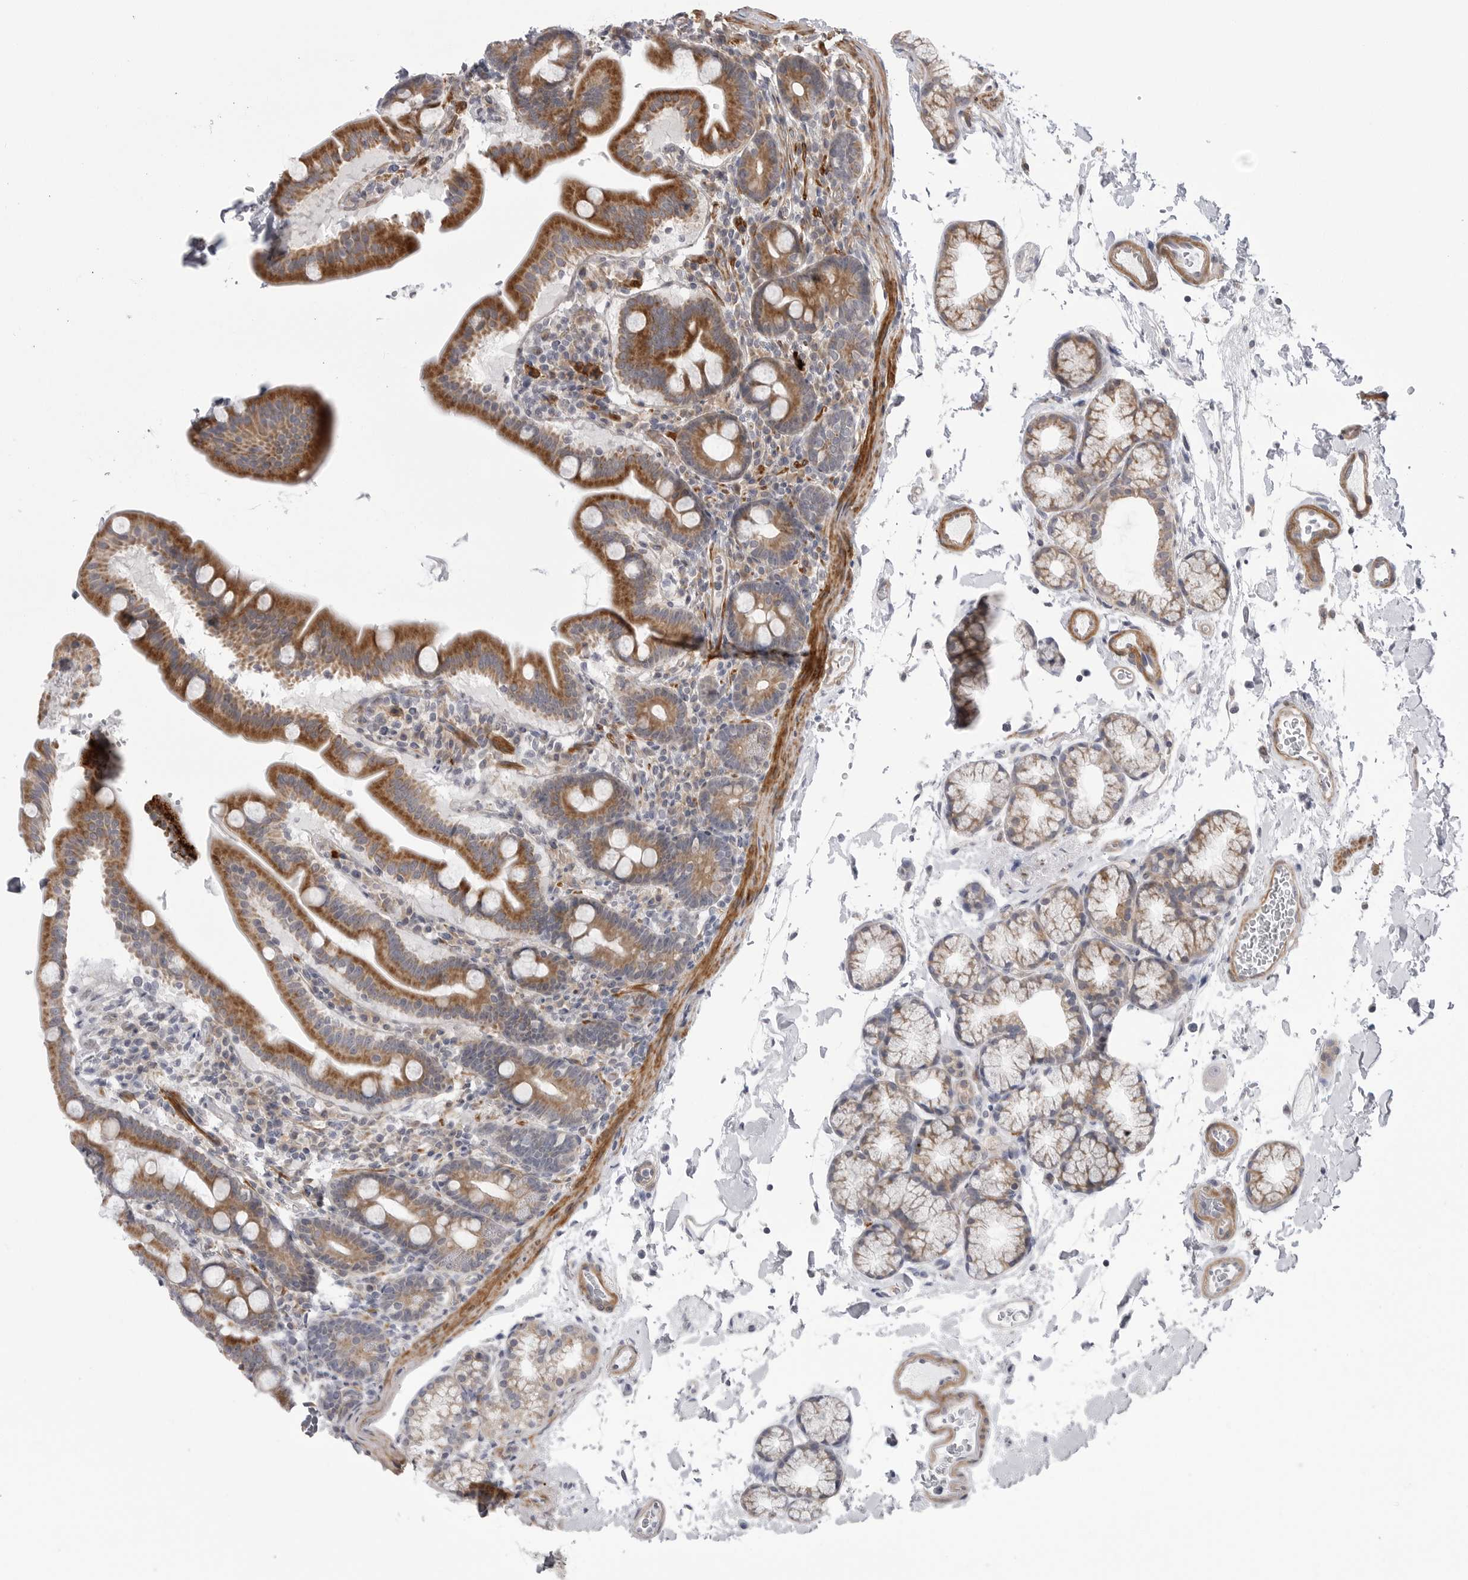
{"staining": {"intensity": "moderate", "quantity": ">75%", "location": "cytoplasmic/membranous"}, "tissue": "duodenum", "cell_type": "Glandular cells", "image_type": "normal", "snomed": [{"axis": "morphology", "description": "Normal tissue, NOS"}, {"axis": "topography", "description": "Duodenum"}], "caption": "About >75% of glandular cells in unremarkable duodenum display moderate cytoplasmic/membranous protein positivity as visualized by brown immunohistochemical staining.", "gene": "SCP2", "patient": {"sex": "male", "age": 54}}